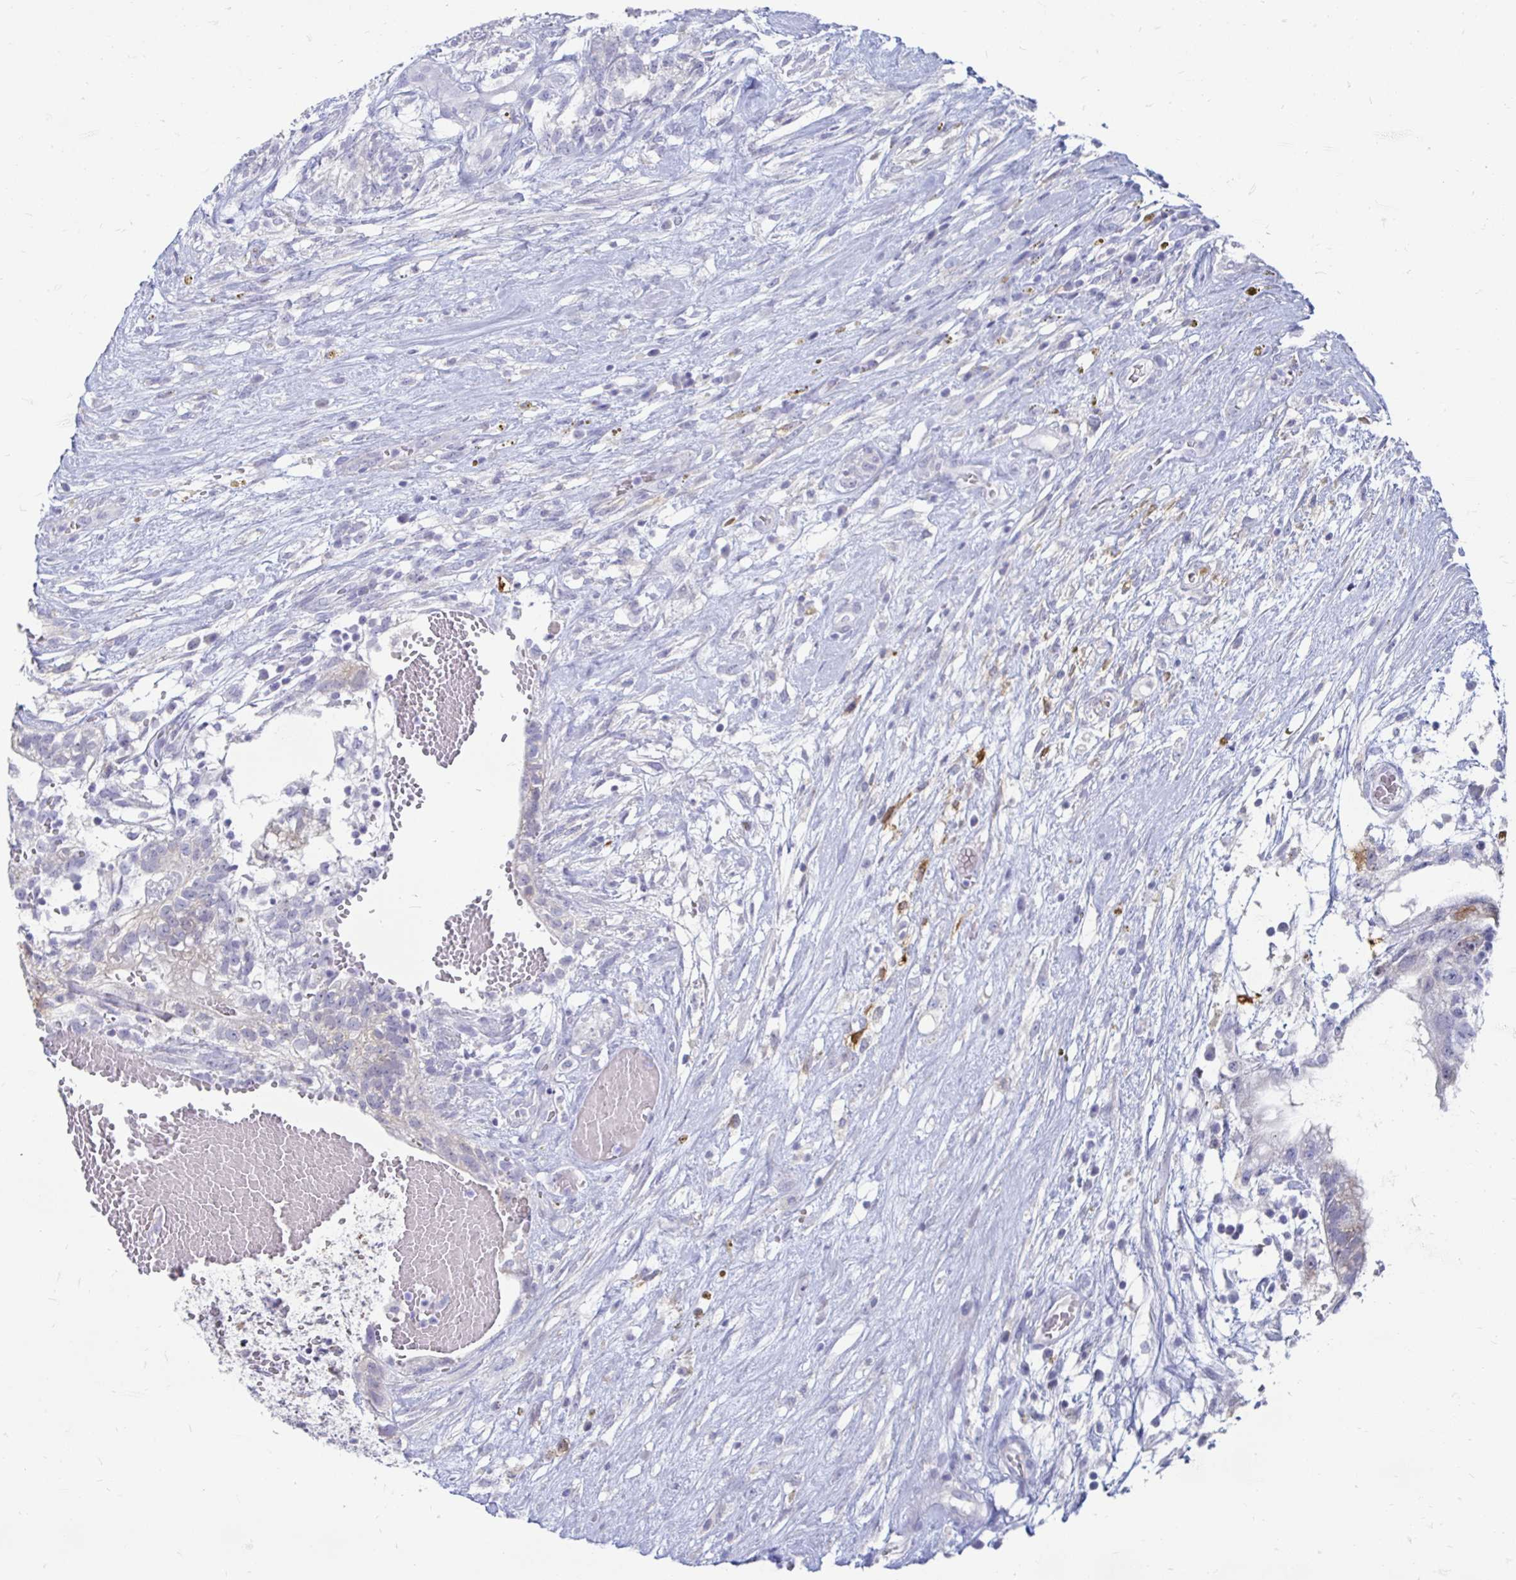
{"staining": {"intensity": "negative", "quantity": "none", "location": "none"}, "tissue": "testis cancer", "cell_type": "Tumor cells", "image_type": "cancer", "snomed": [{"axis": "morphology", "description": "Normal tissue, NOS"}, {"axis": "morphology", "description": "Carcinoma, Embryonal, NOS"}, {"axis": "topography", "description": "Testis"}], "caption": "Tumor cells are negative for protein expression in human embryonal carcinoma (testis). (Brightfield microscopy of DAB immunohistochemistry at high magnification).", "gene": "PEG10", "patient": {"sex": "male", "age": 32}}